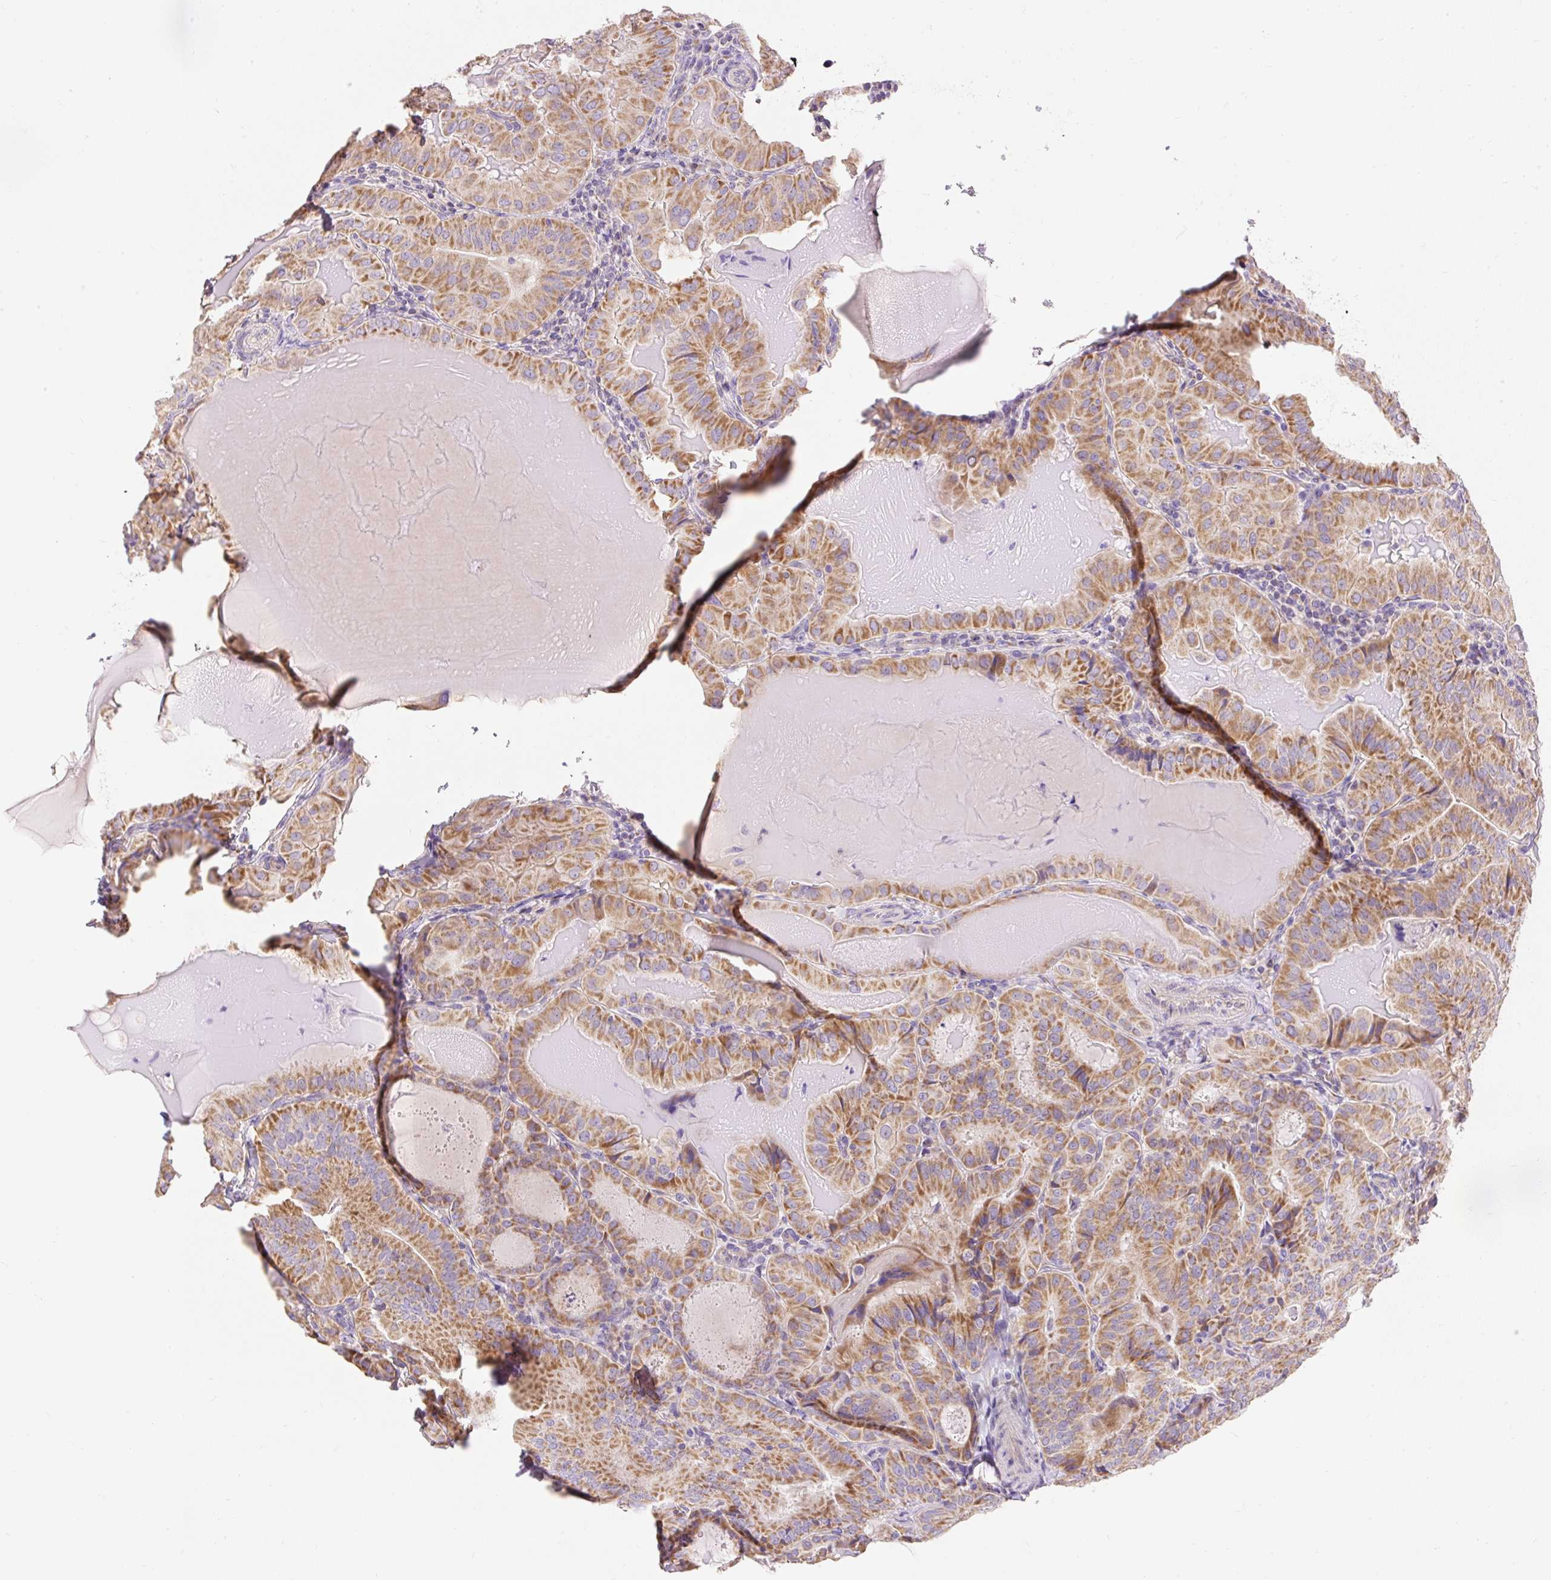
{"staining": {"intensity": "moderate", "quantity": ">75%", "location": "cytoplasmic/membranous"}, "tissue": "thyroid cancer", "cell_type": "Tumor cells", "image_type": "cancer", "snomed": [{"axis": "morphology", "description": "Papillary adenocarcinoma, NOS"}, {"axis": "topography", "description": "Thyroid gland"}], "caption": "Immunohistochemistry (IHC) photomicrograph of neoplastic tissue: thyroid cancer (papillary adenocarcinoma) stained using immunohistochemistry displays medium levels of moderate protein expression localized specifically in the cytoplasmic/membranous of tumor cells, appearing as a cytoplasmic/membranous brown color.", "gene": "PMAIP1", "patient": {"sex": "female", "age": 68}}